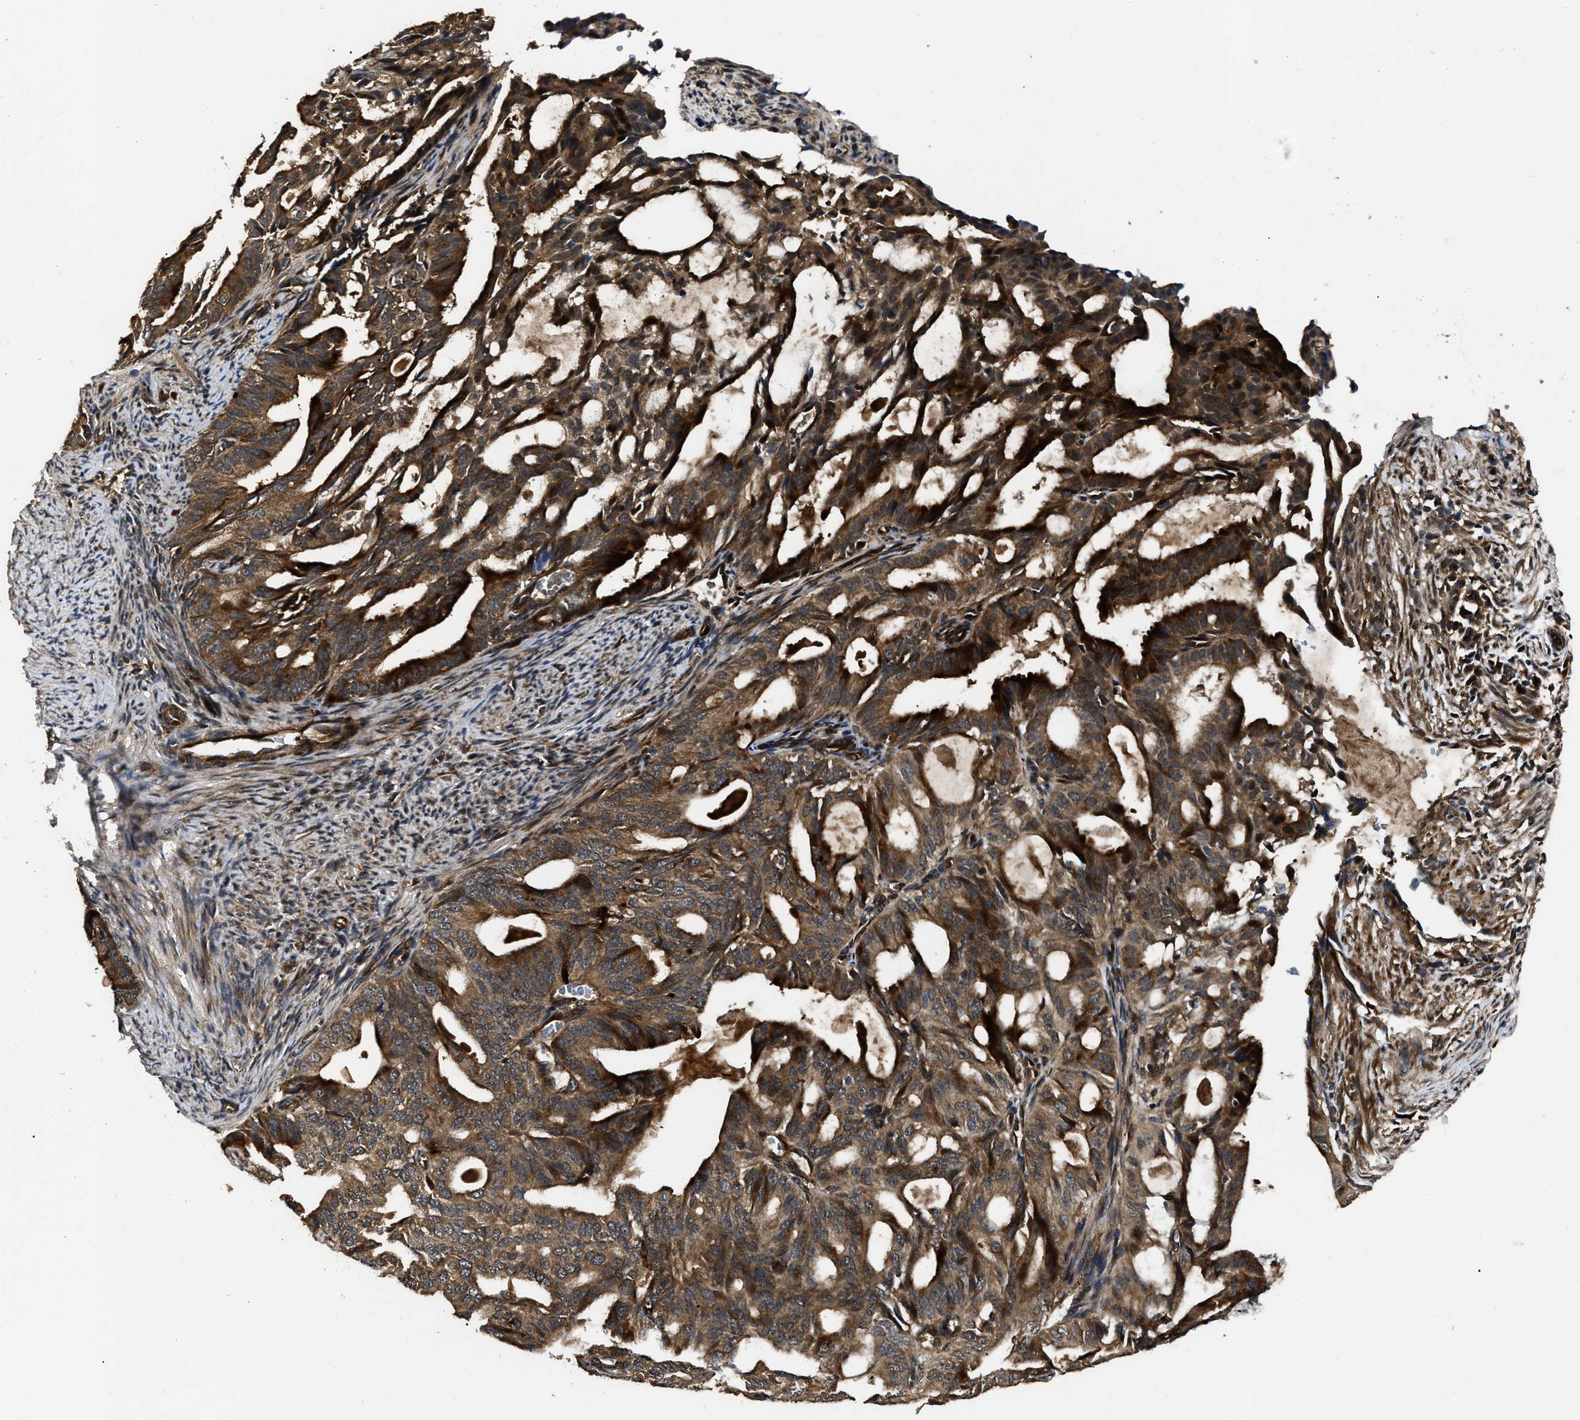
{"staining": {"intensity": "strong", "quantity": ">75%", "location": "cytoplasmic/membranous"}, "tissue": "endometrial cancer", "cell_type": "Tumor cells", "image_type": "cancer", "snomed": [{"axis": "morphology", "description": "Adenocarcinoma, NOS"}, {"axis": "topography", "description": "Endometrium"}], "caption": "Endometrial cancer stained with a brown dye reveals strong cytoplasmic/membranous positive positivity in about >75% of tumor cells.", "gene": "PPWD1", "patient": {"sex": "female", "age": 58}}